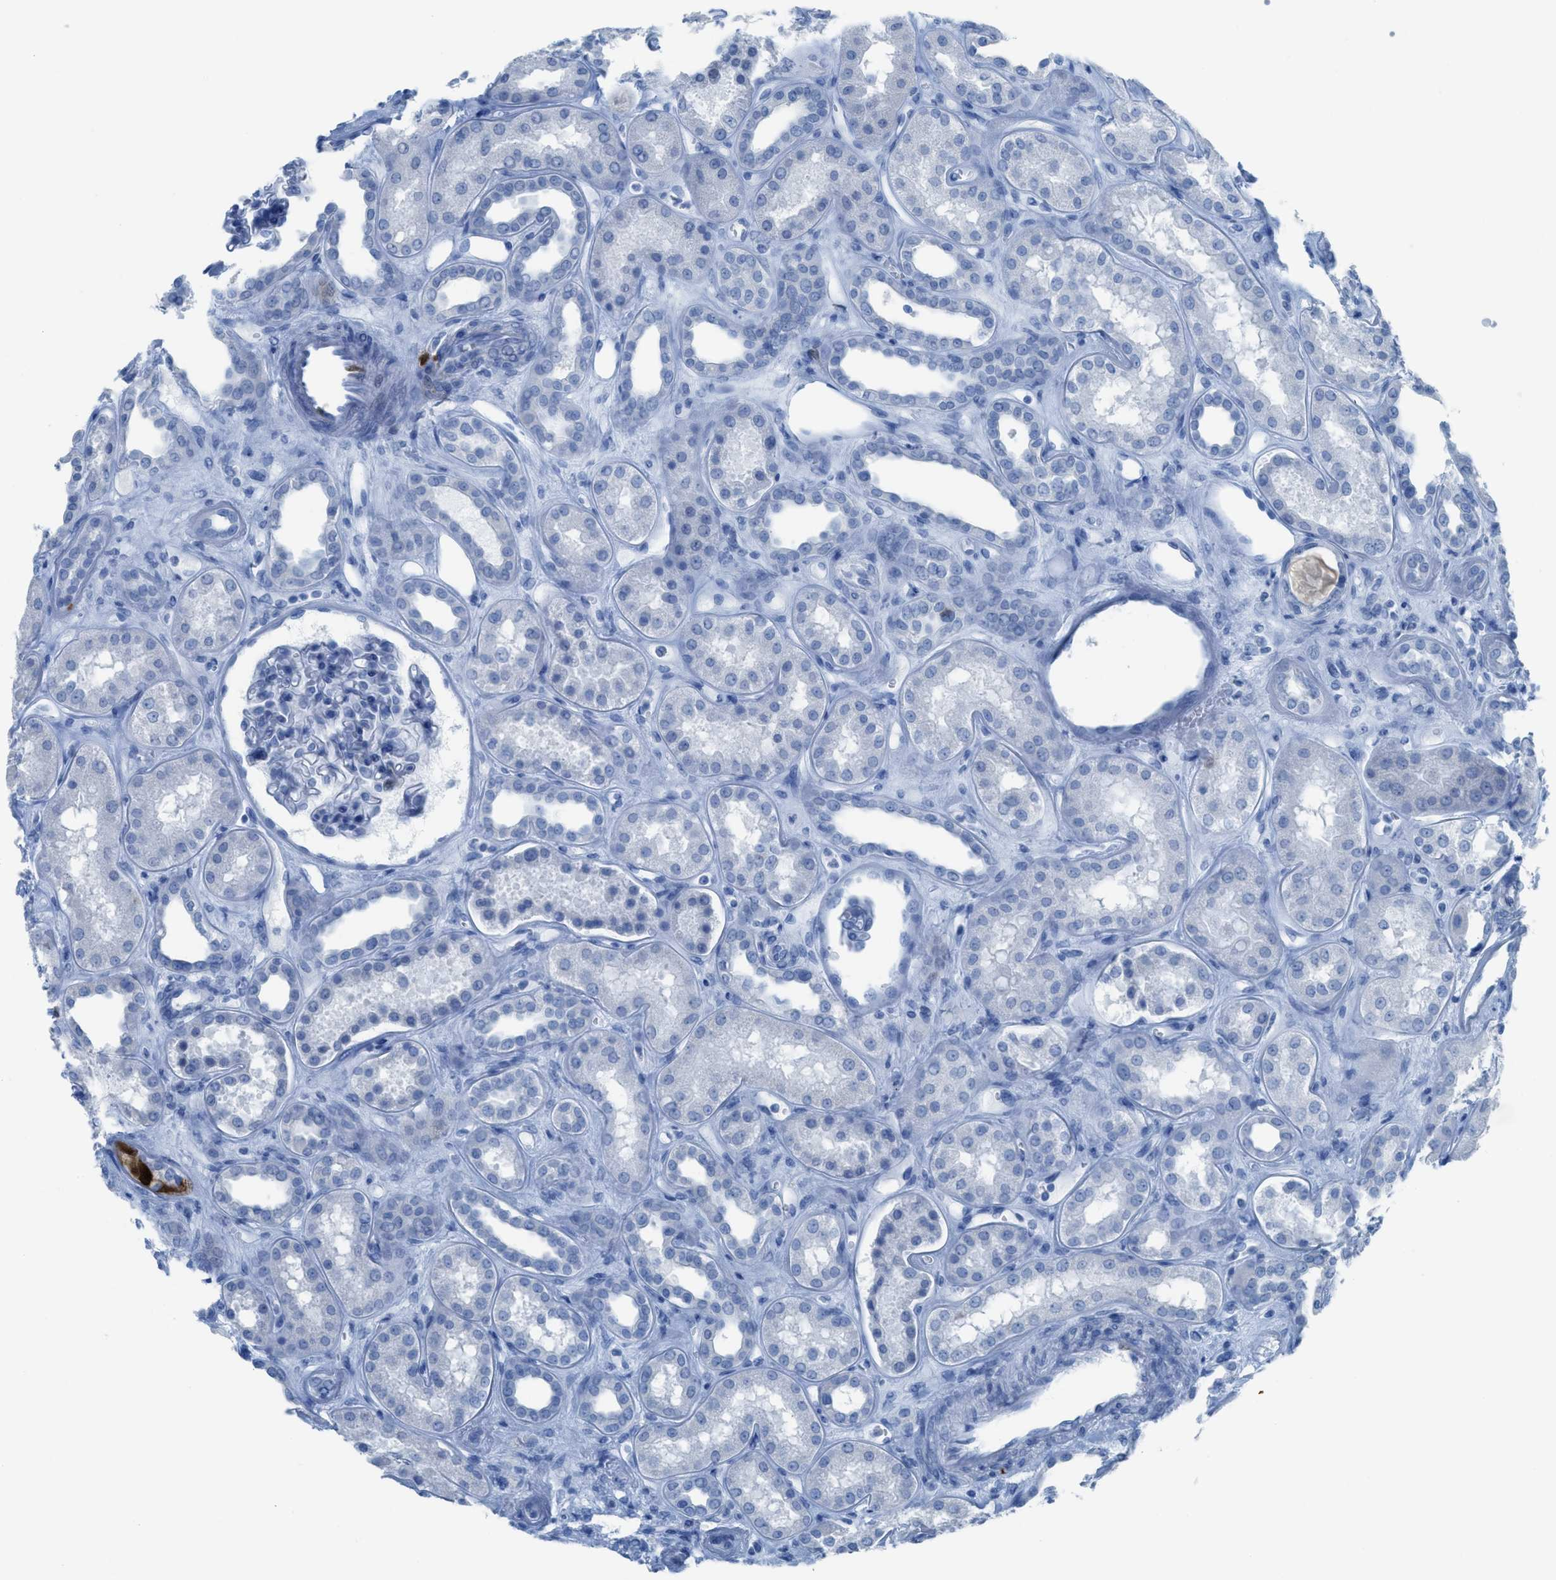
{"staining": {"intensity": "negative", "quantity": "none", "location": "none"}, "tissue": "kidney", "cell_type": "Cells in glomeruli", "image_type": "normal", "snomed": [{"axis": "morphology", "description": "Normal tissue, NOS"}, {"axis": "topography", "description": "Kidney"}], "caption": "The immunohistochemistry image has no significant positivity in cells in glomeruli of kidney.", "gene": "CDKN2A", "patient": {"sex": "male", "age": 59}}